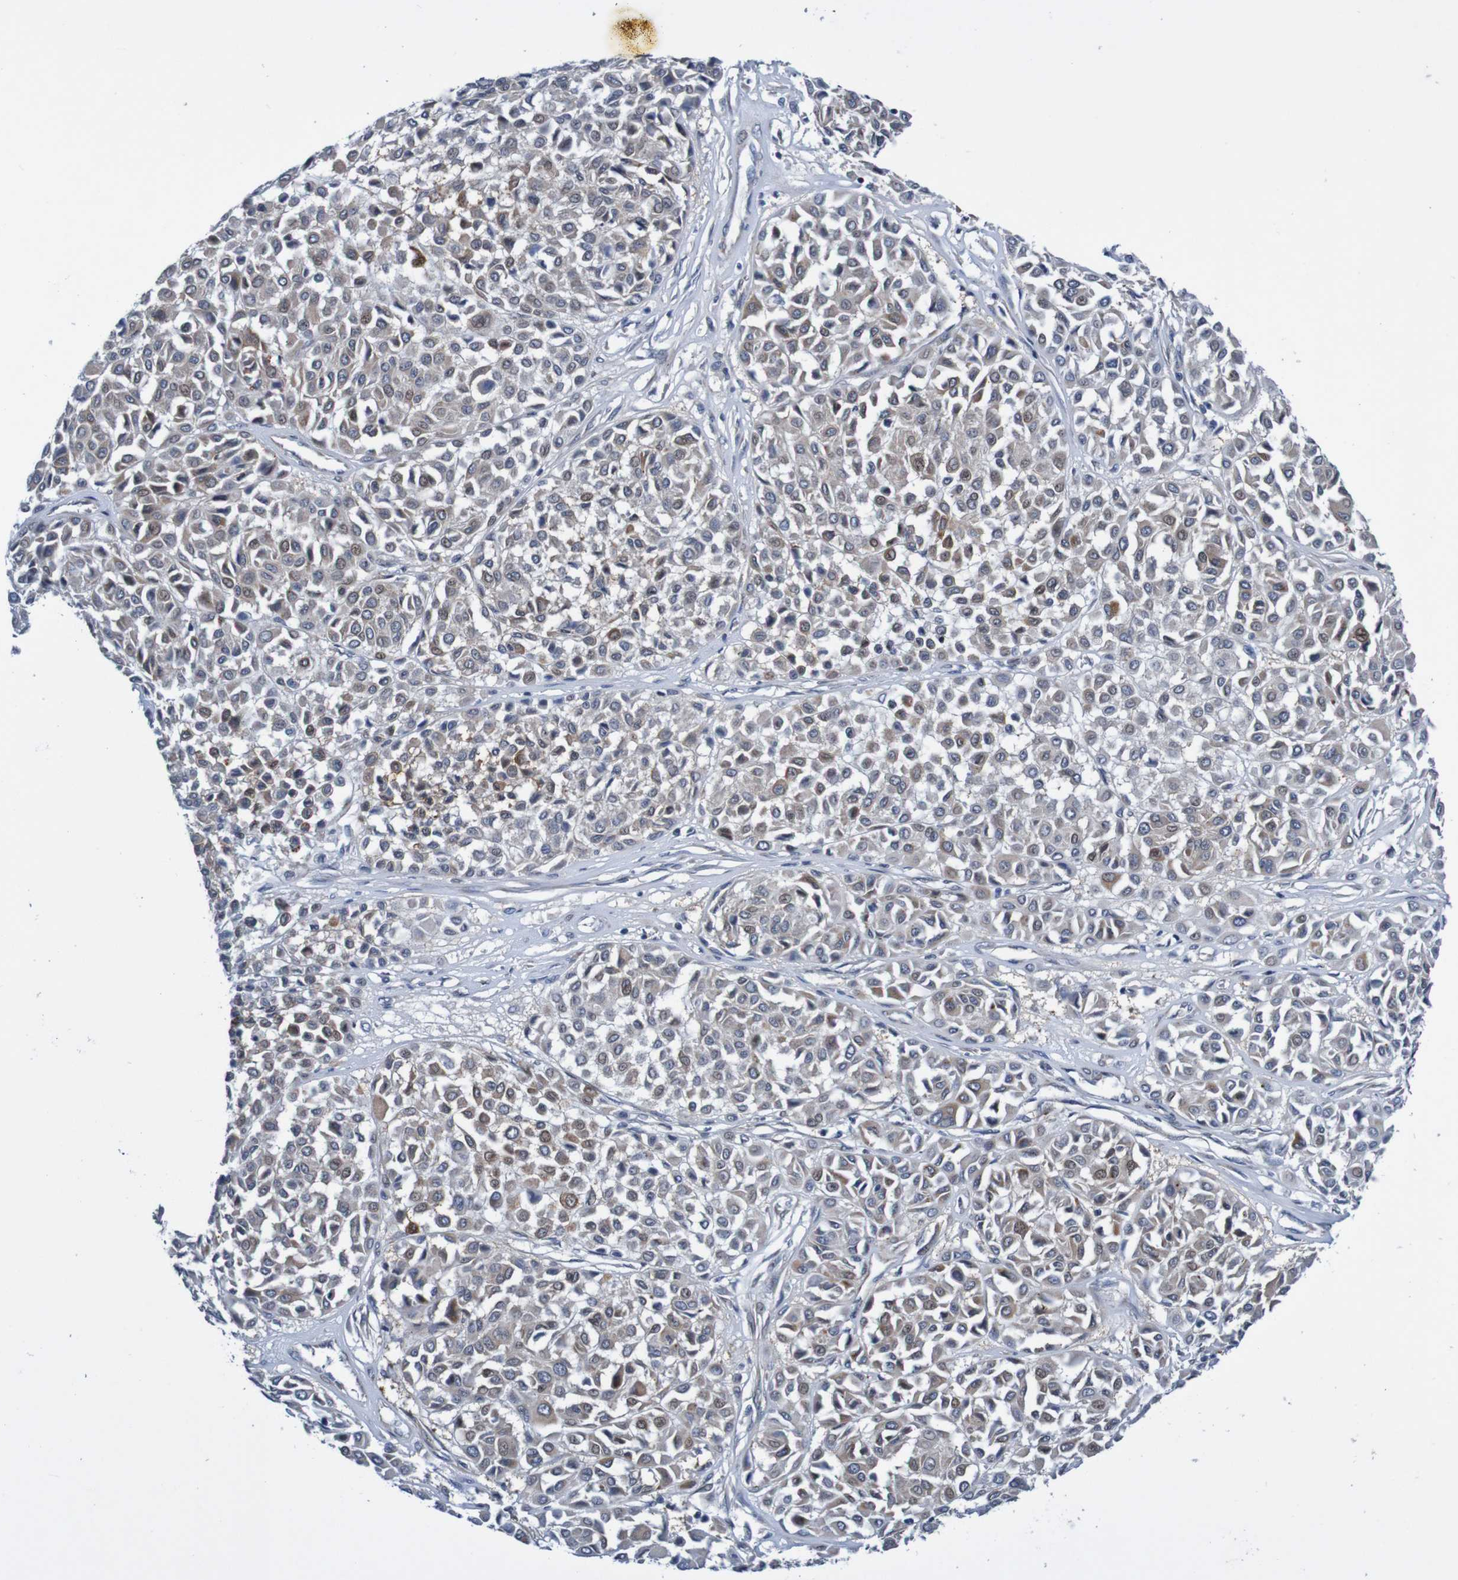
{"staining": {"intensity": "weak", "quantity": "25%-75%", "location": "cytoplasmic/membranous,nuclear"}, "tissue": "melanoma", "cell_type": "Tumor cells", "image_type": "cancer", "snomed": [{"axis": "morphology", "description": "Malignant melanoma, Metastatic site"}, {"axis": "topography", "description": "Soft tissue"}], "caption": "Human malignant melanoma (metastatic site) stained for a protein (brown) reveals weak cytoplasmic/membranous and nuclear positive expression in approximately 25%-75% of tumor cells.", "gene": "CPED1", "patient": {"sex": "male", "age": 41}}